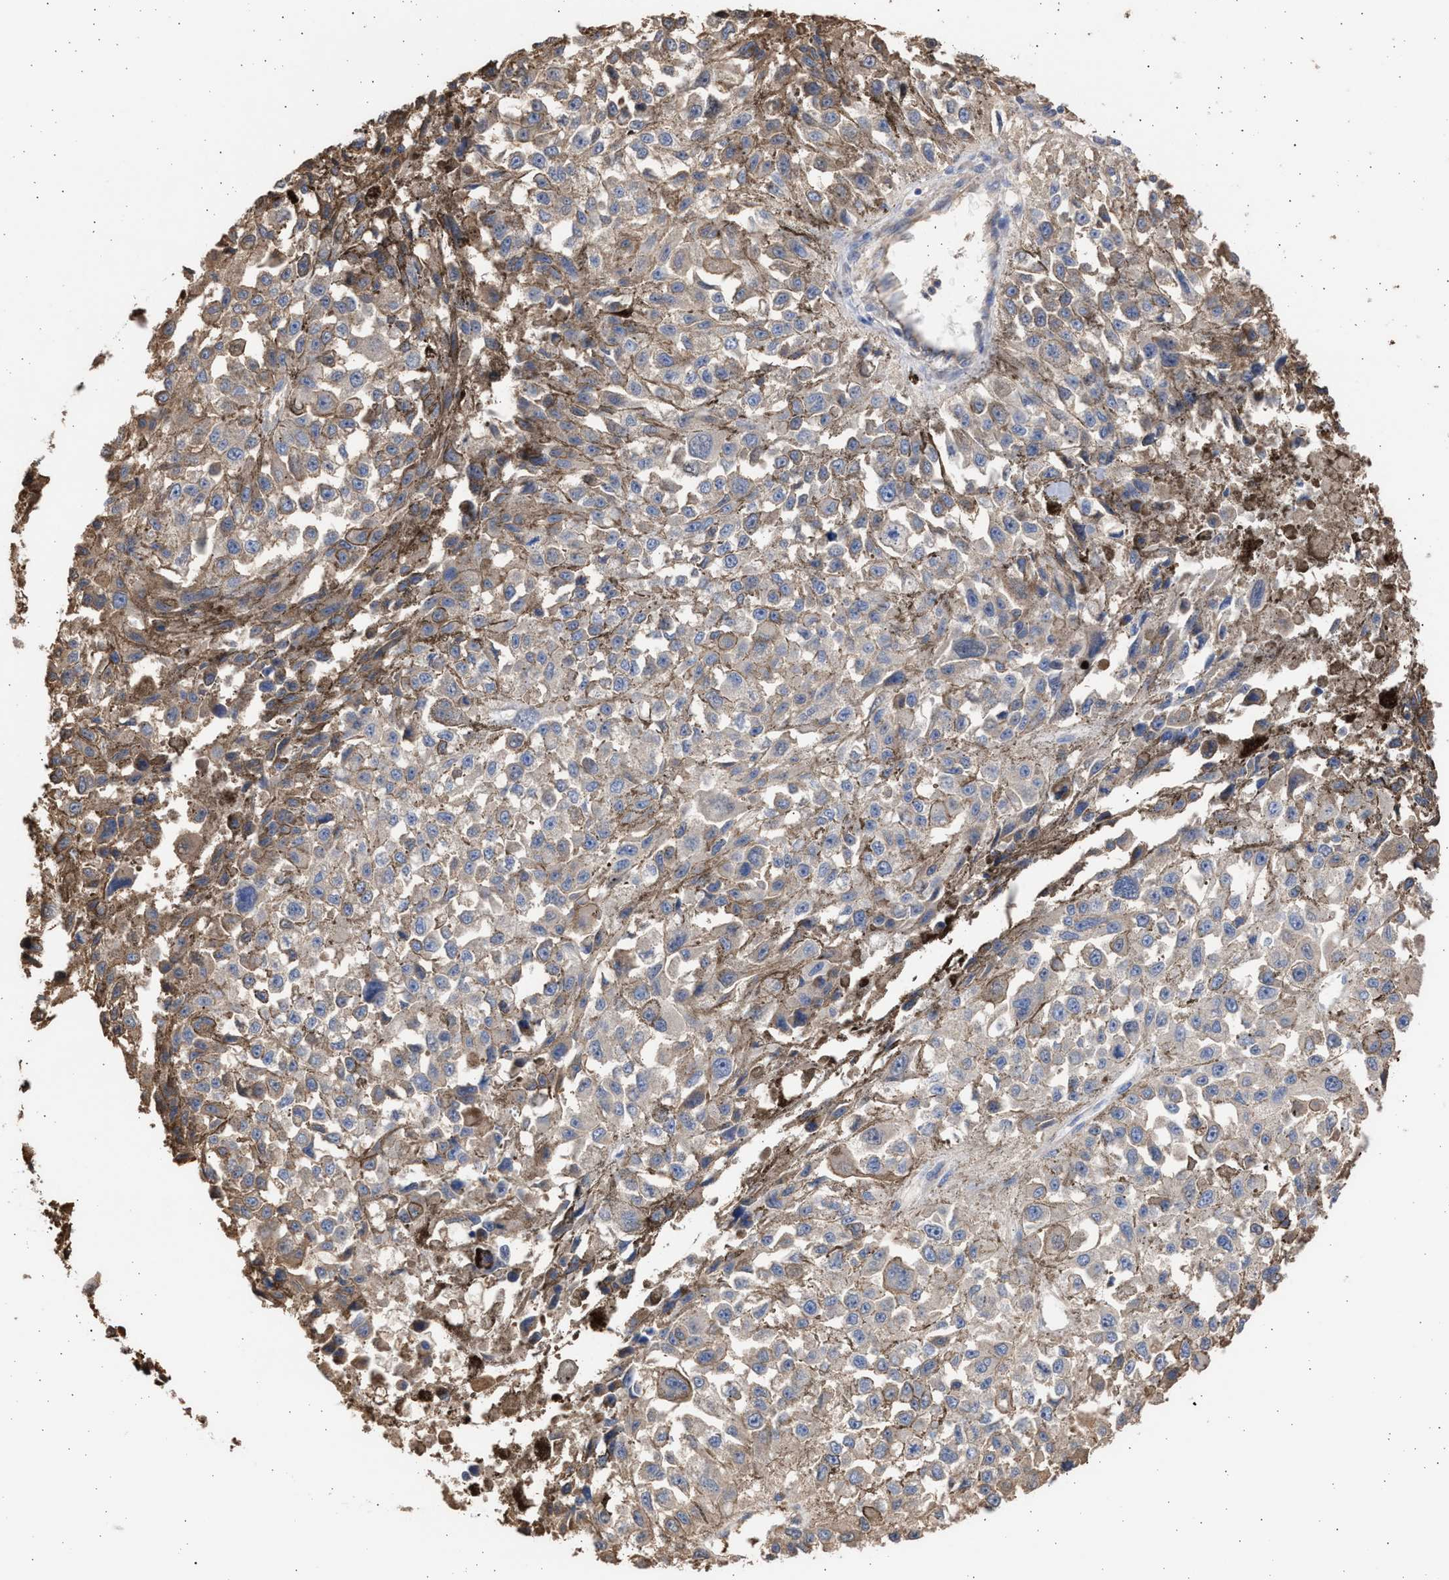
{"staining": {"intensity": "weak", "quantity": ">75%", "location": "cytoplasmic/membranous"}, "tissue": "melanoma", "cell_type": "Tumor cells", "image_type": "cancer", "snomed": [{"axis": "morphology", "description": "Malignant melanoma, Metastatic site"}, {"axis": "topography", "description": "Lymph node"}], "caption": "High-power microscopy captured an immunohistochemistry histopathology image of malignant melanoma (metastatic site), revealing weak cytoplasmic/membranous positivity in about >75% of tumor cells.", "gene": "ALDOC", "patient": {"sex": "male", "age": 59}}